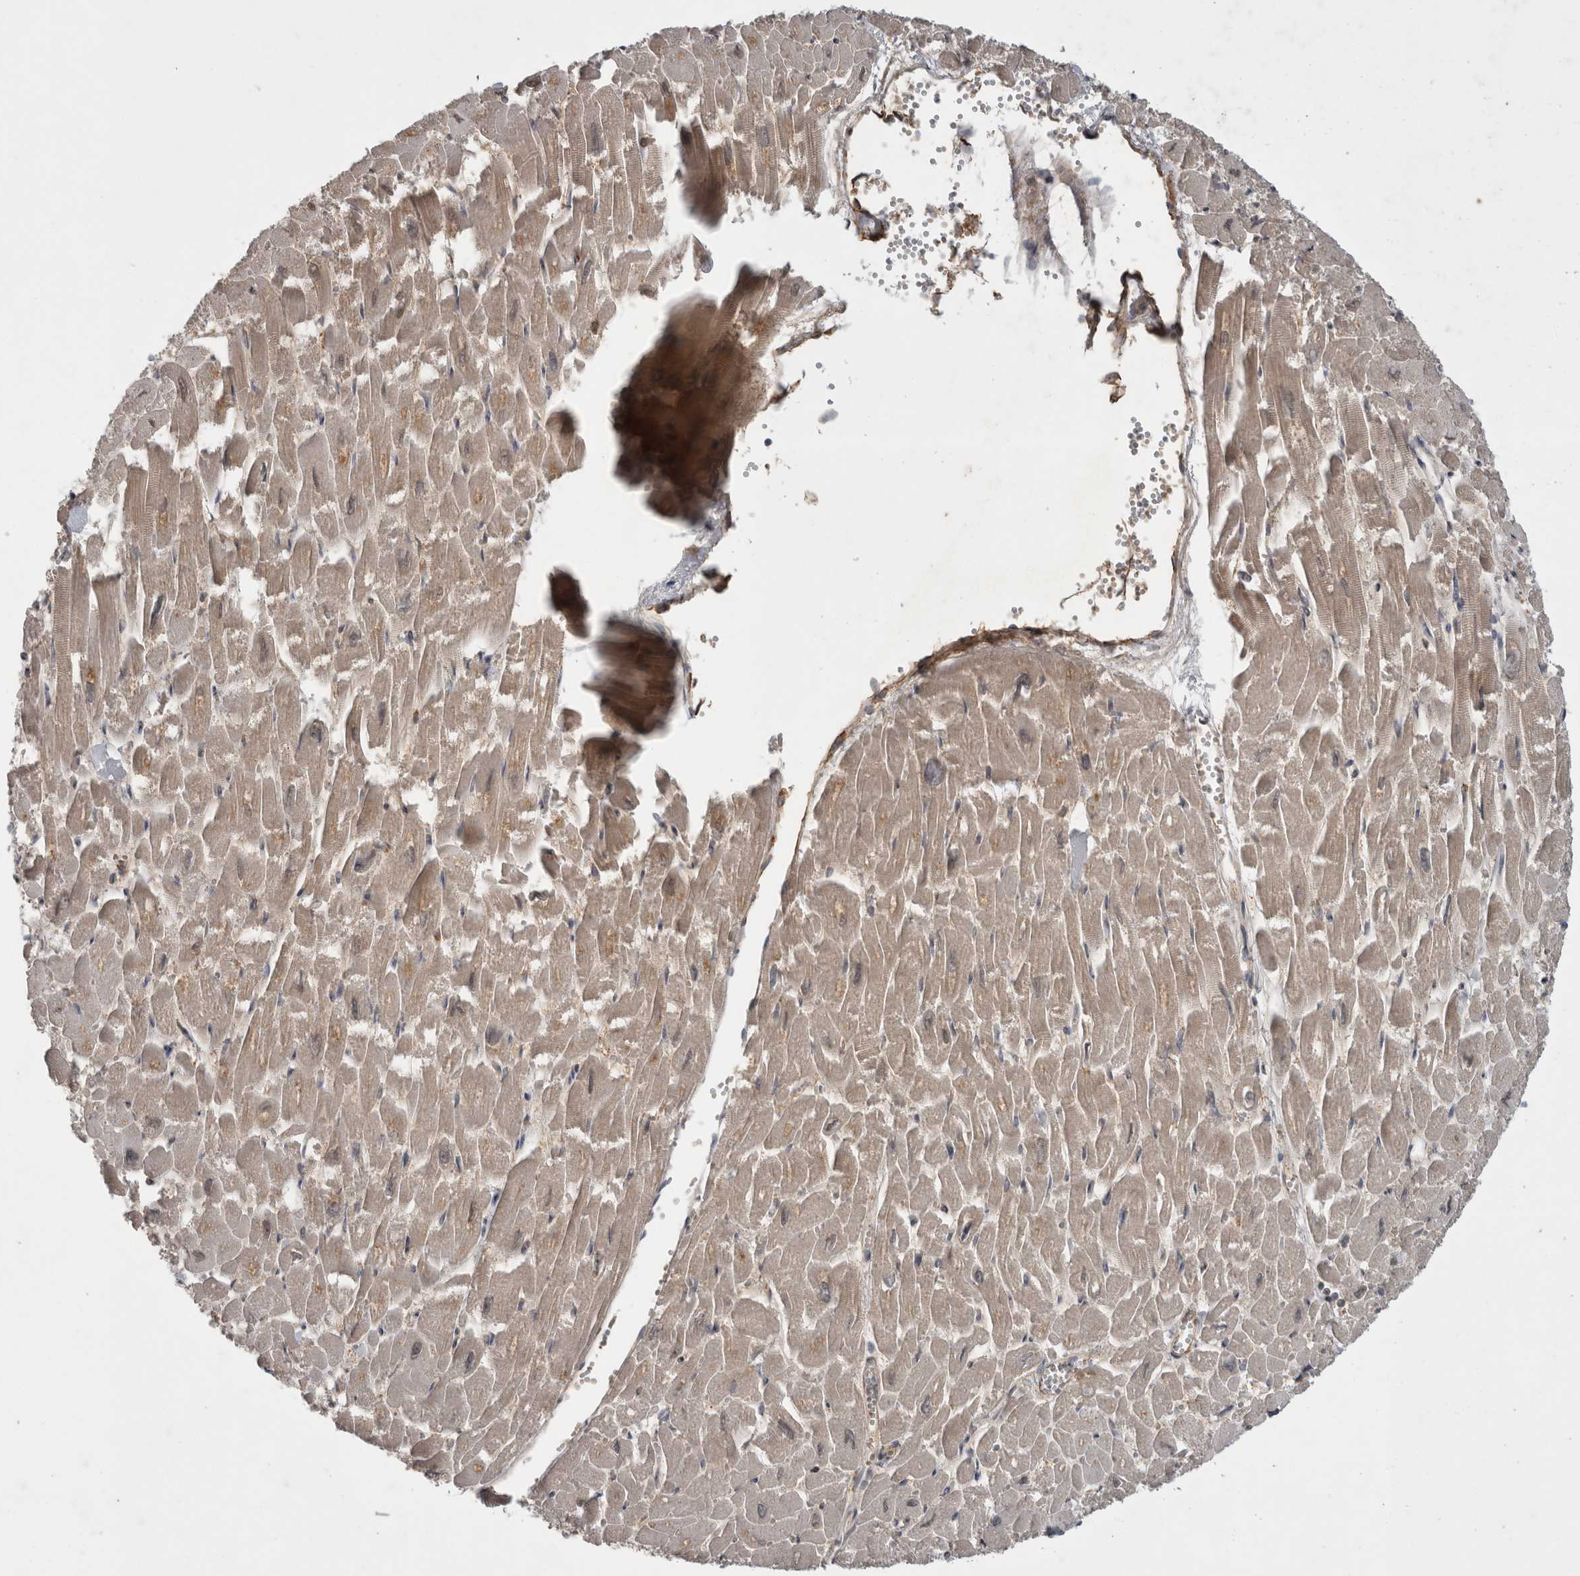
{"staining": {"intensity": "weak", "quantity": ">75%", "location": "cytoplasmic/membranous"}, "tissue": "heart muscle", "cell_type": "Cardiomyocytes", "image_type": "normal", "snomed": [{"axis": "morphology", "description": "Normal tissue, NOS"}, {"axis": "topography", "description": "Heart"}], "caption": "A high-resolution photomicrograph shows IHC staining of normal heart muscle, which reveals weak cytoplasmic/membranous expression in about >75% of cardiomyocytes.", "gene": "TRMT61B", "patient": {"sex": "male", "age": 54}}